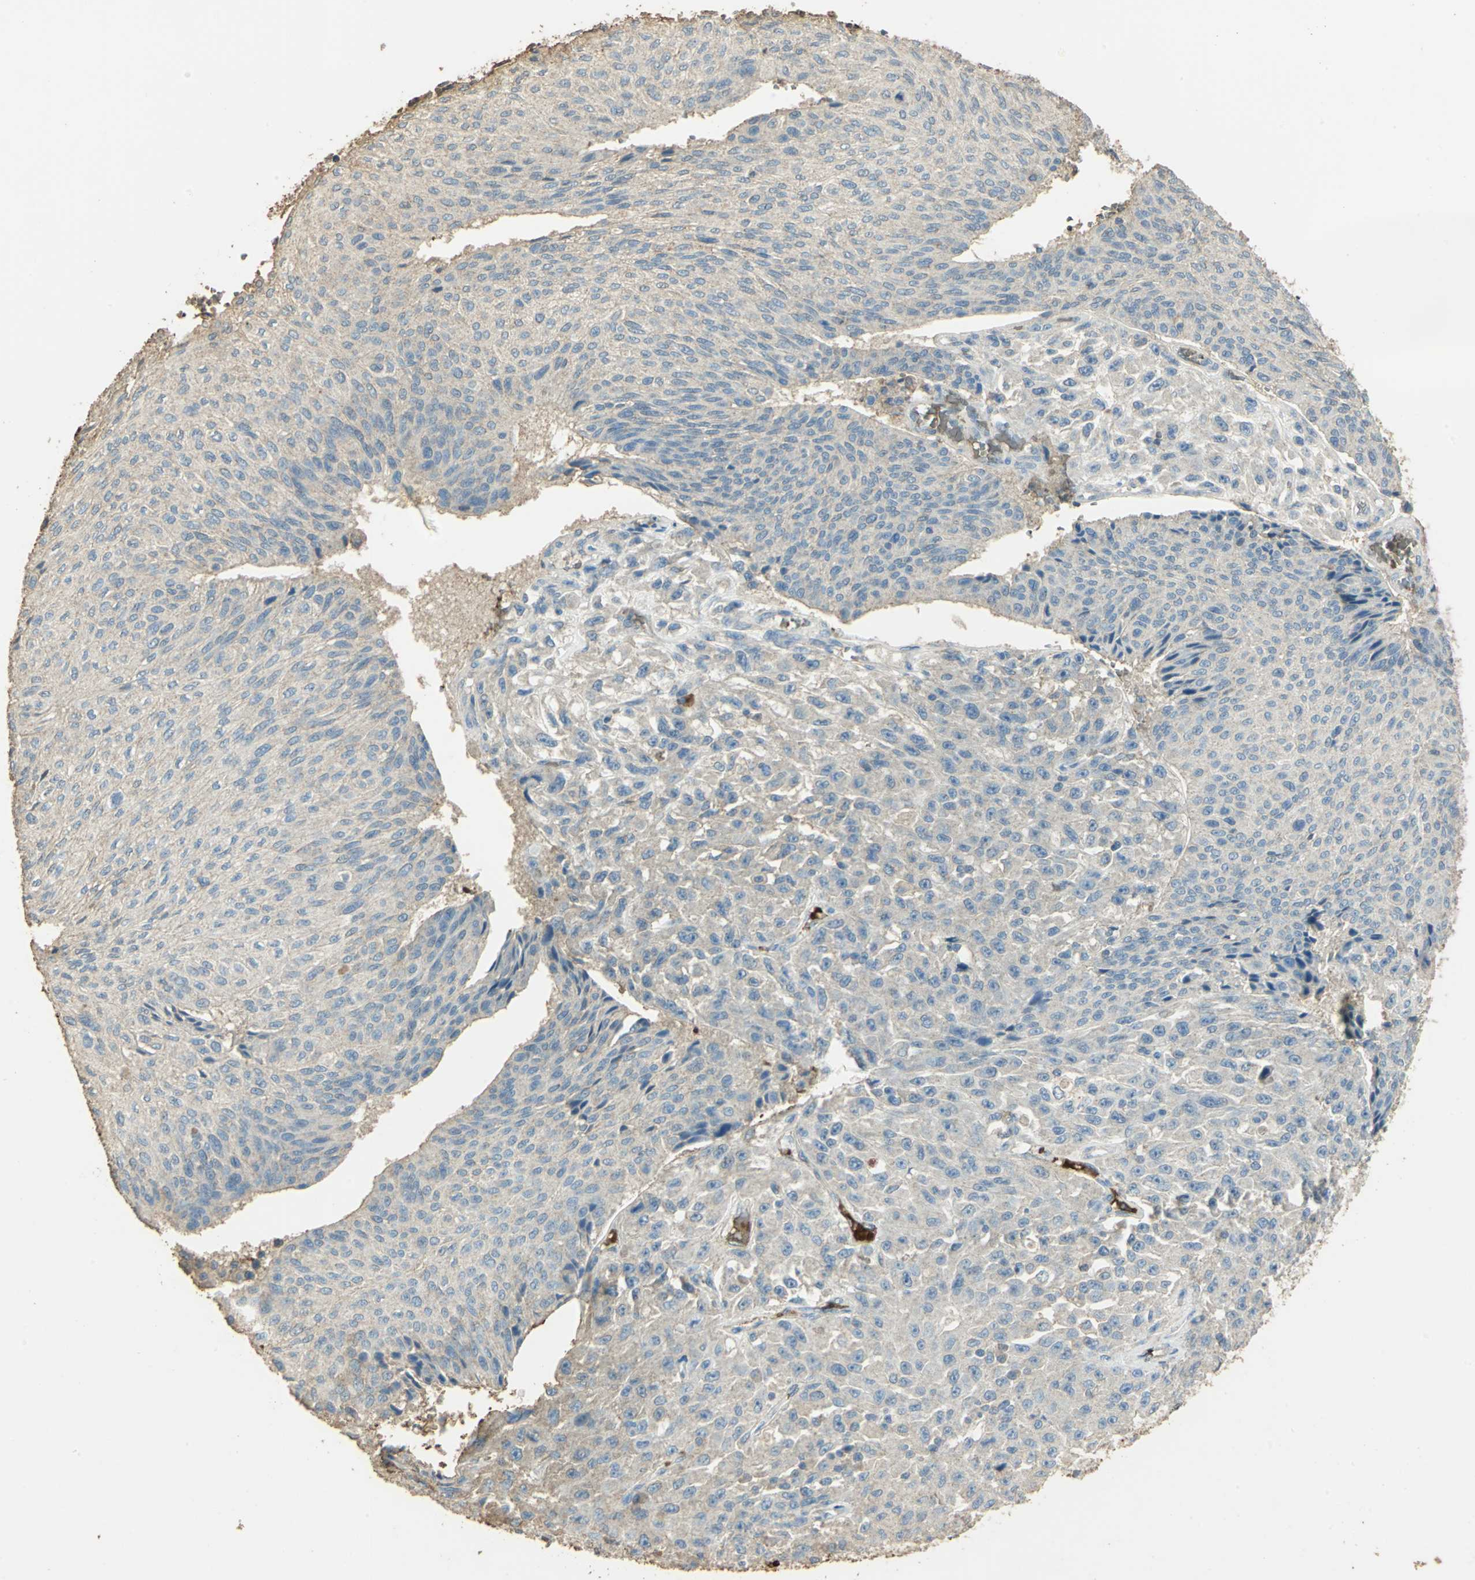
{"staining": {"intensity": "weak", "quantity": "25%-75%", "location": "cytoplasmic/membranous"}, "tissue": "urothelial cancer", "cell_type": "Tumor cells", "image_type": "cancer", "snomed": [{"axis": "morphology", "description": "Urothelial carcinoma, High grade"}, {"axis": "topography", "description": "Urinary bladder"}], "caption": "Immunohistochemistry staining of urothelial cancer, which demonstrates low levels of weak cytoplasmic/membranous staining in about 25%-75% of tumor cells indicating weak cytoplasmic/membranous protein staining. The staining was performed using DAB (brown) for protein detection and nuclei were counterstained in hematoxylin (blue).", "gene": "TRAPPC2", "patient": {"sex": "male", "age": 66}}